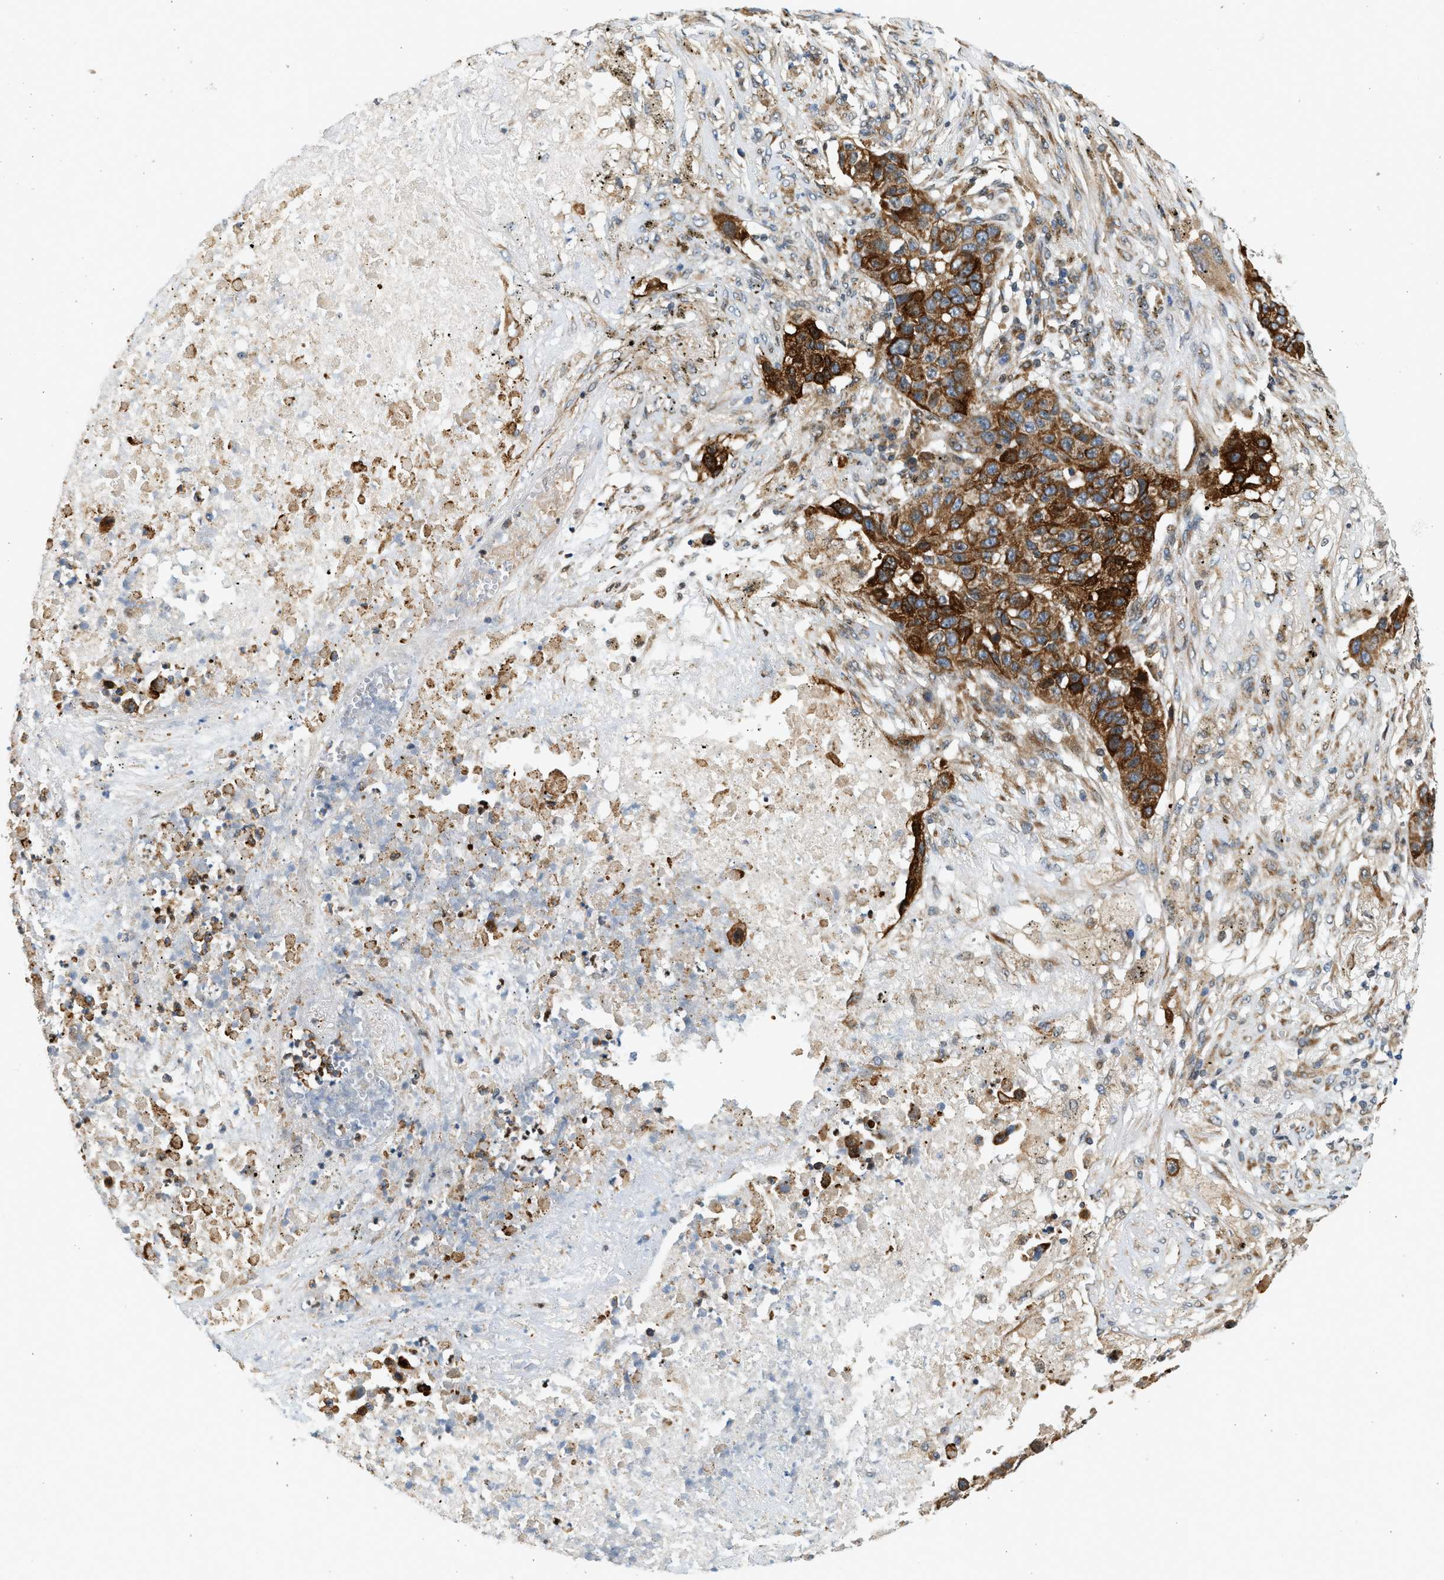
{"staining": {"intensity": "strong", "quantity": ">75%", "location": "cytoplasmic/membranous"}, "tissue": "lung cancer", "cell_type": "Tumor cells", "image_type": "cancer", "snomed": [{"axis": "morphology", "description": "Squamous cell carcinoma, NOS"}, {"axis": "topography", "description": "Lung"}], "caption": "Lung cancer stained with a protein marker demonstrates strong staining in tumor cells.", "gene": "NRSN2", "patient": {"sex": "male", "age": 57}}